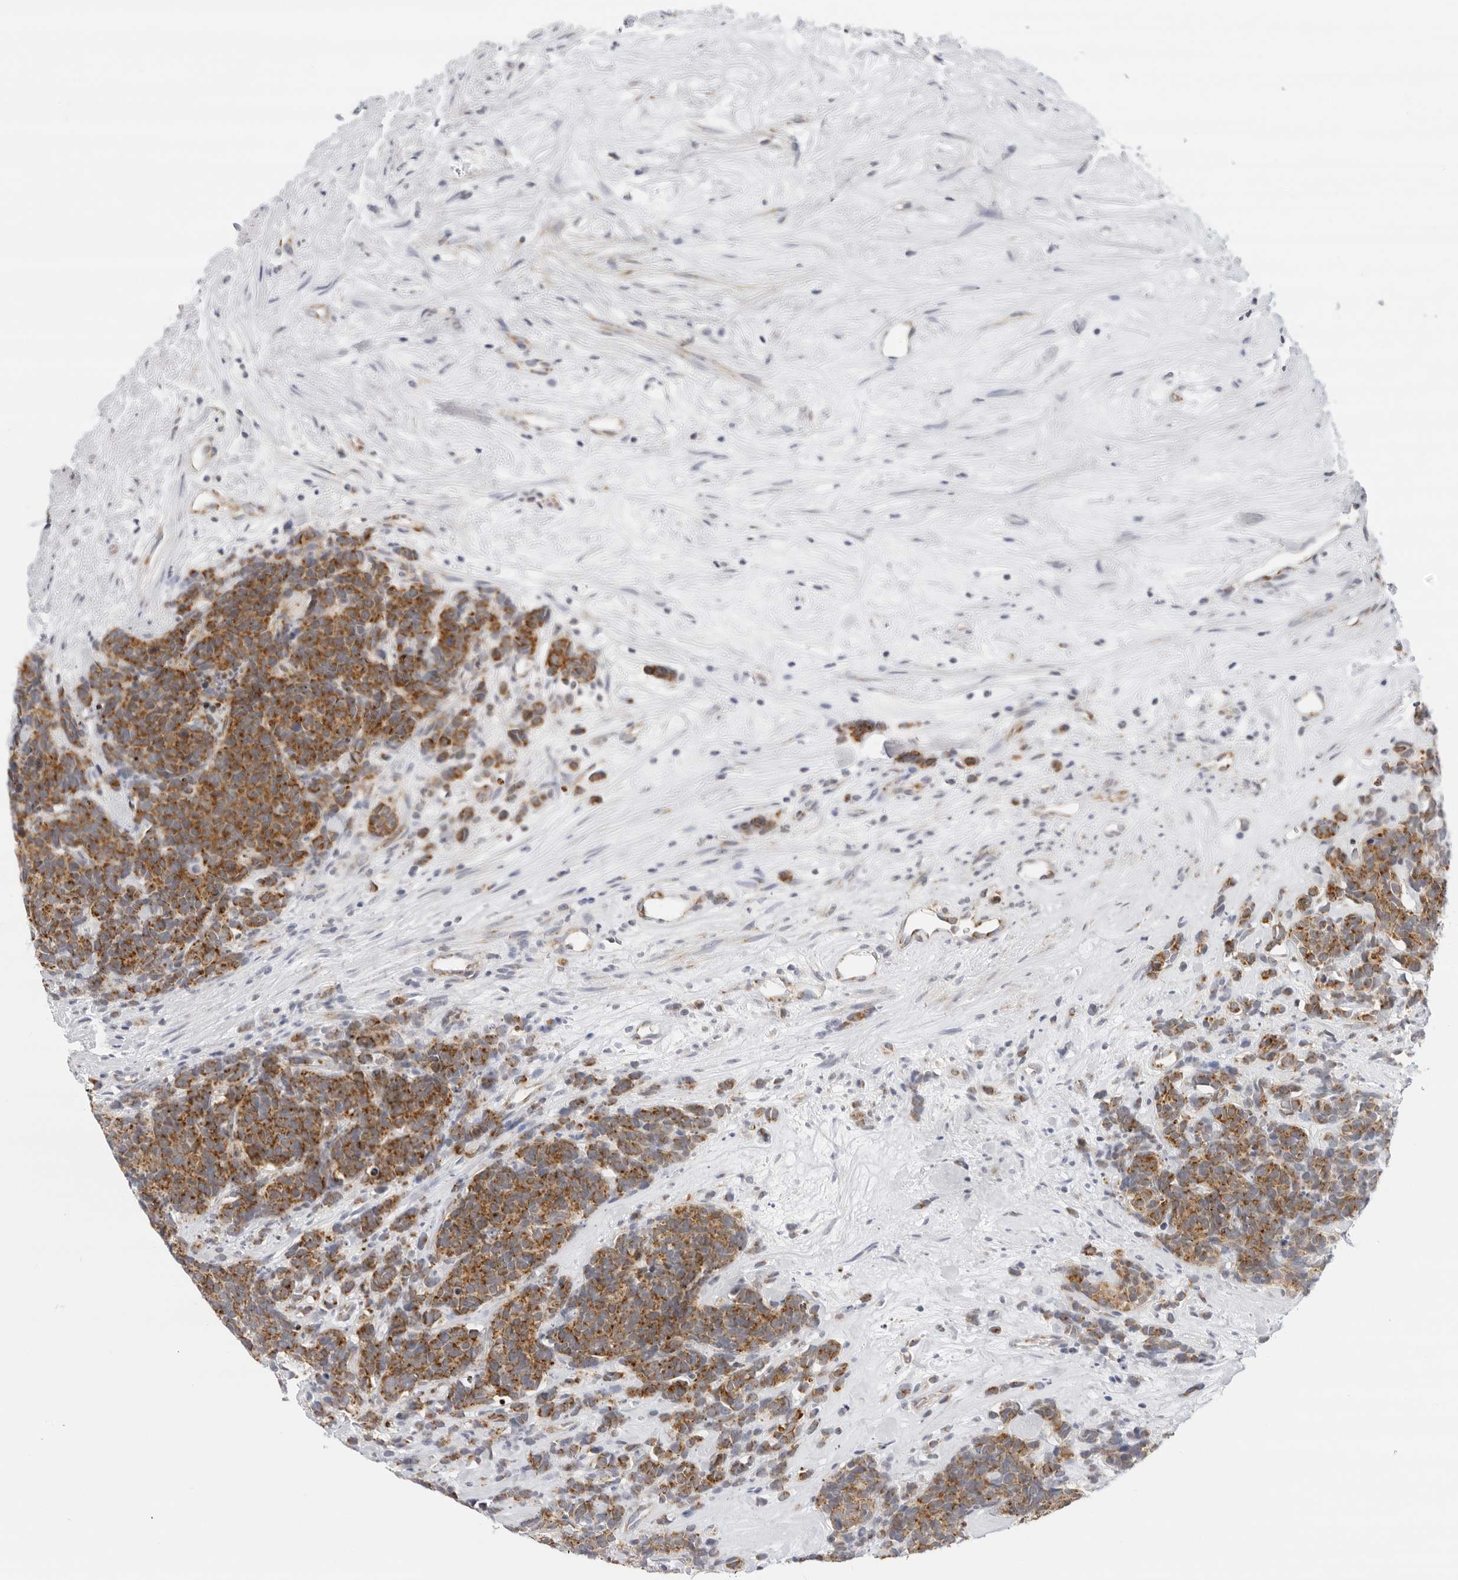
{"staining": {"intensity": "moderate", "quantity": ">75%", "location": "cytoplasmic/membranous"}, "tissue": "carcinoid", "cell_type": "Tumor cells", "image_type": "cancer", "snomed": [{"axis": "morphology", "description": "Carcinoma, NOS"}, {"axis": "morphology", "description": "Carcinoid, malignant, NOS"}, {"axis": "topography", "description": "Urinary bladder"}], "caption": "IHC of carcinoid demonstrates medium levels of moderate cytoplasmic/membranous staining in approximately >75% of tumor cells.", "gene": "CIART", "patient": {"sex": "male", "age": 57}}